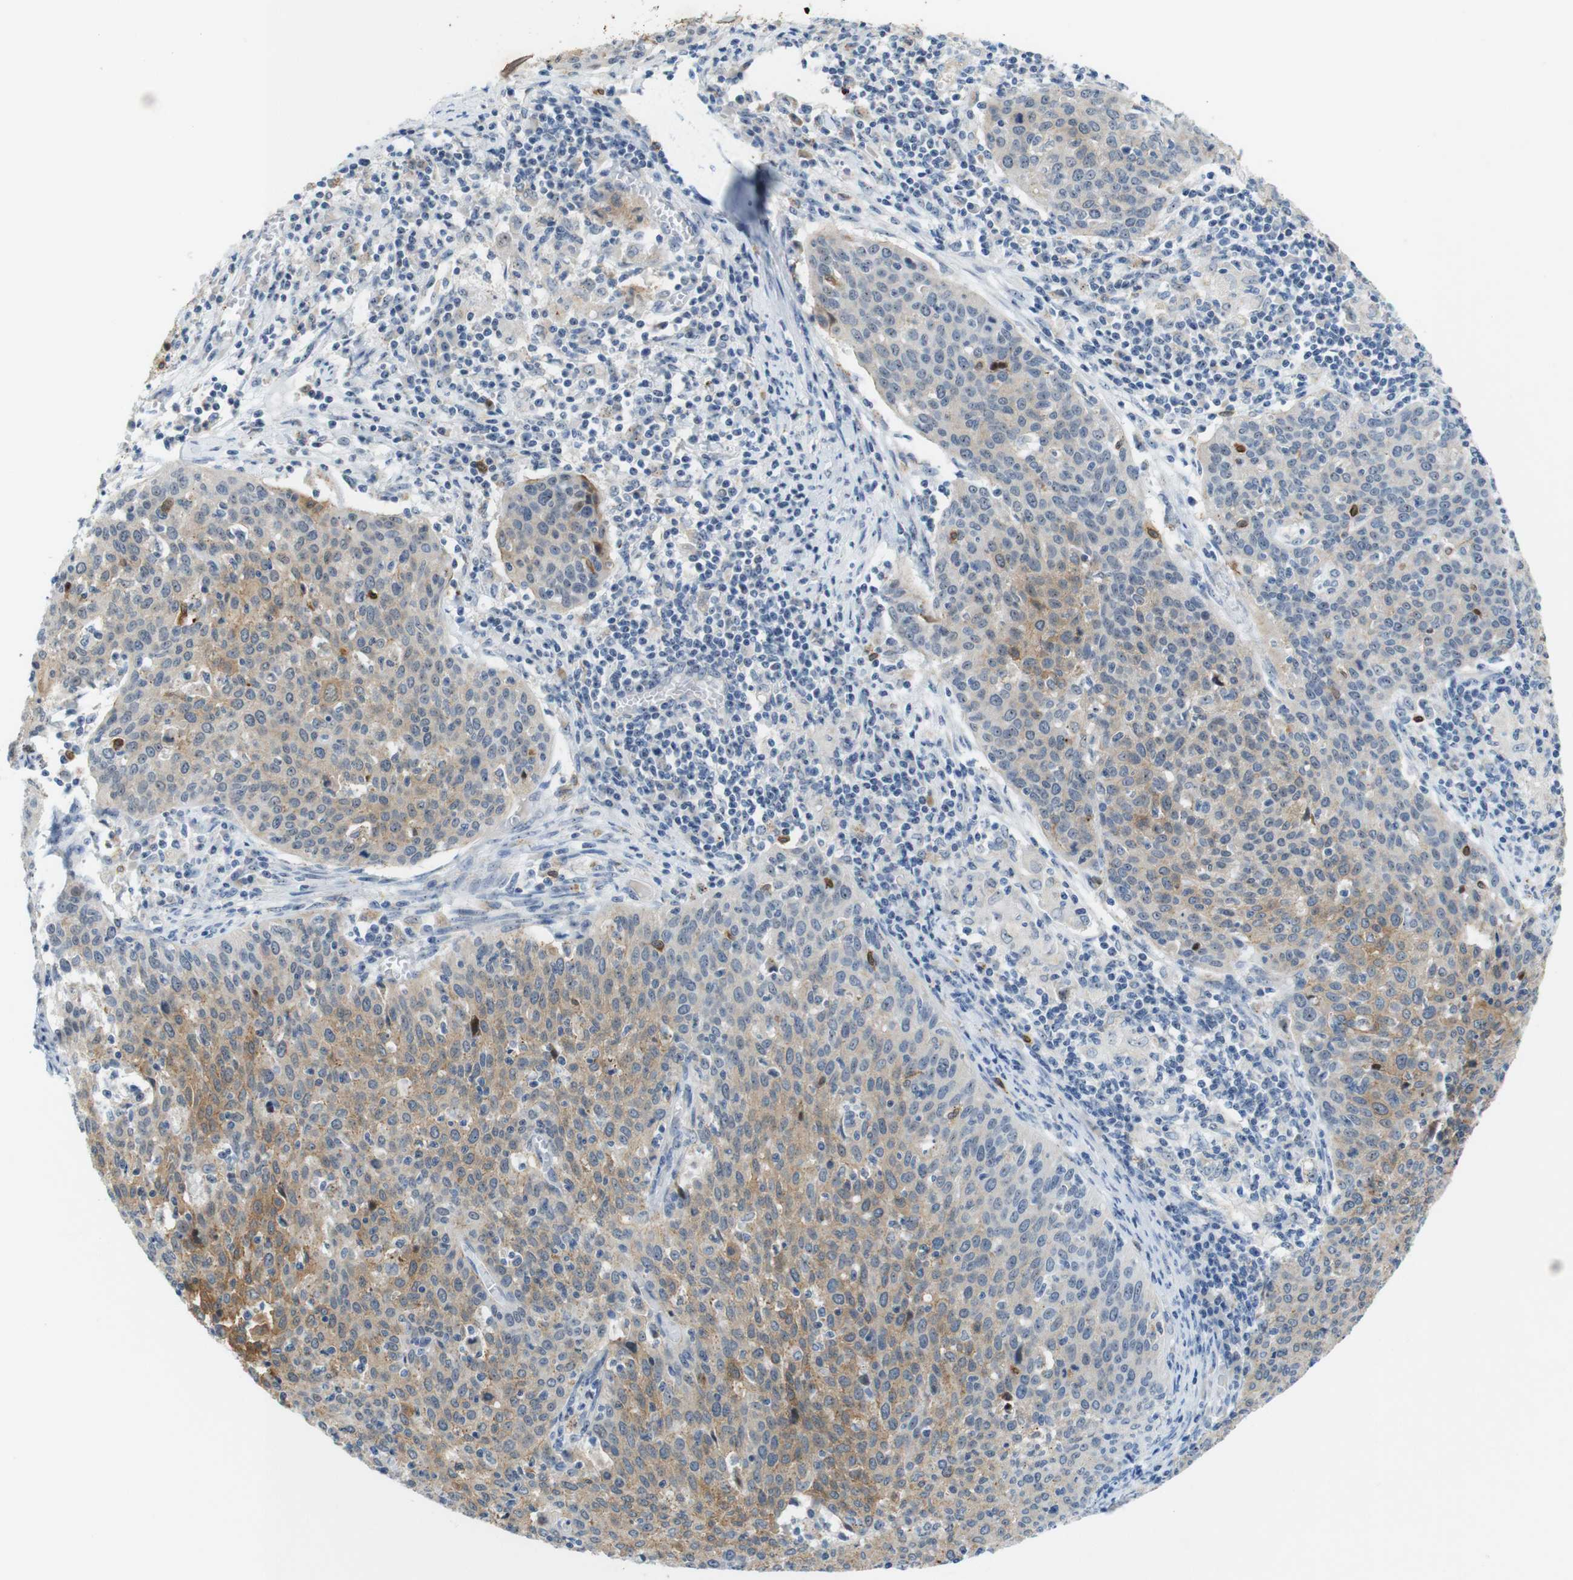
{"staining": {"intensity": "moderate", "quantity": "25%-75%", "location": "cytoplasmic/membranous"}, "tissue": "cervical cancer", "cell_type": "Tumor cells", "image_type": "cancer", "snomed": [{"axis": "morphology", "description": "Squamous cell carcinoma, NOS"}, {"axis": "topography", "description": "Cervix"}], "caption": "Tumor cells reveal medium levels of moderate cytoplasmic/membranous positivity in about 25%-75% of cells in human cervical cancer (squamous cell carcinoma).", "gene": "TJP3", "patient": {"sex": "female", "age": 38}}